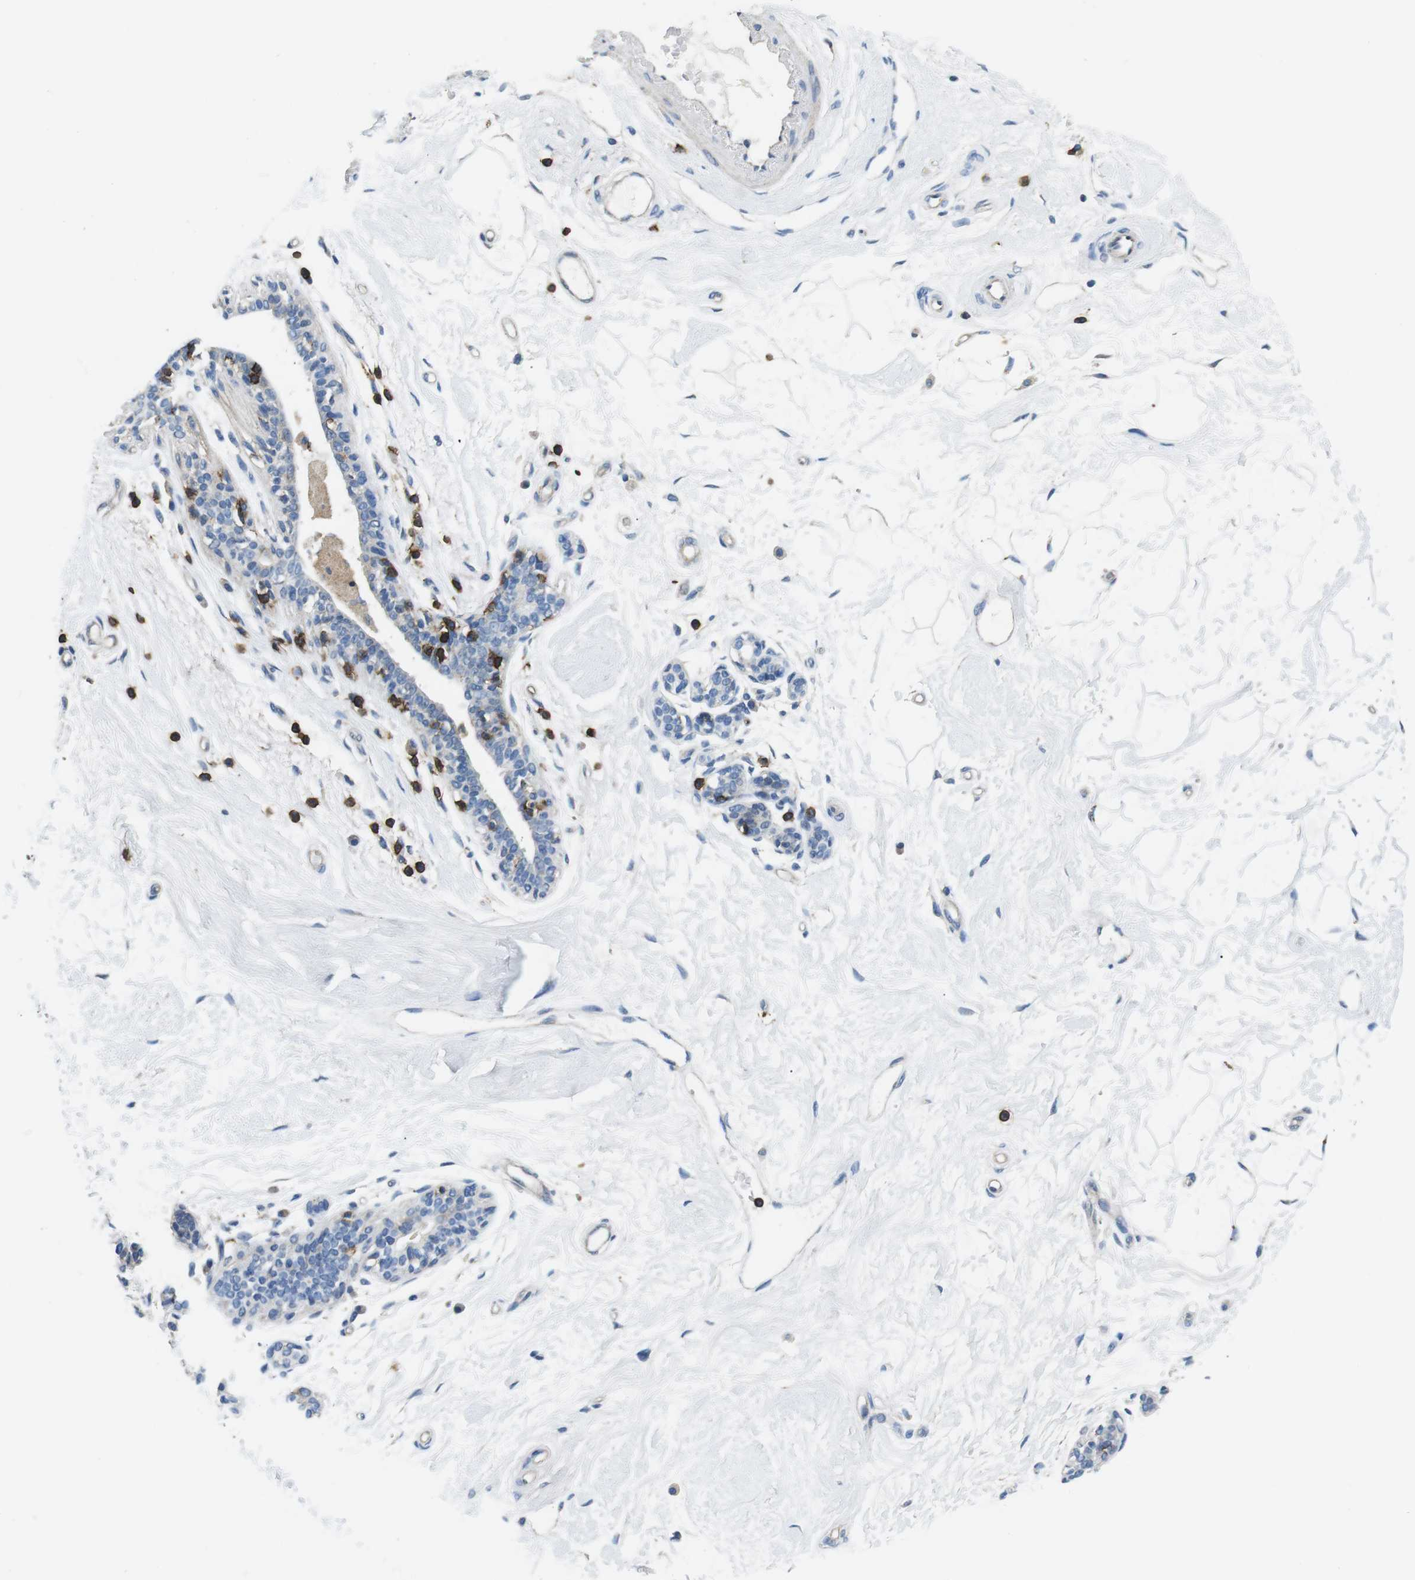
{"staining": {"intensity": "negative", "quantity": "none", "location": "none"}, "tissue": "breast", "cell_type": "Adipocytes", "image_type": "normal", "snomed": [{"axis": "morphology", "description": "Normal tissue, NOS"}, {"axis": "morphology", "description": "Lobular carcinoma"}, {"axis": "topography", "description": "Breast"}], "caption": "Image shows no protein expression in adipocytes of unremarkable breast. (DAB (3,3'-diaminobenzidine) immunohistochemistry (IHC) with hematoxylin counter stain).", "gene": "CD6", "patient": {"sex": "female", "age": 59}}